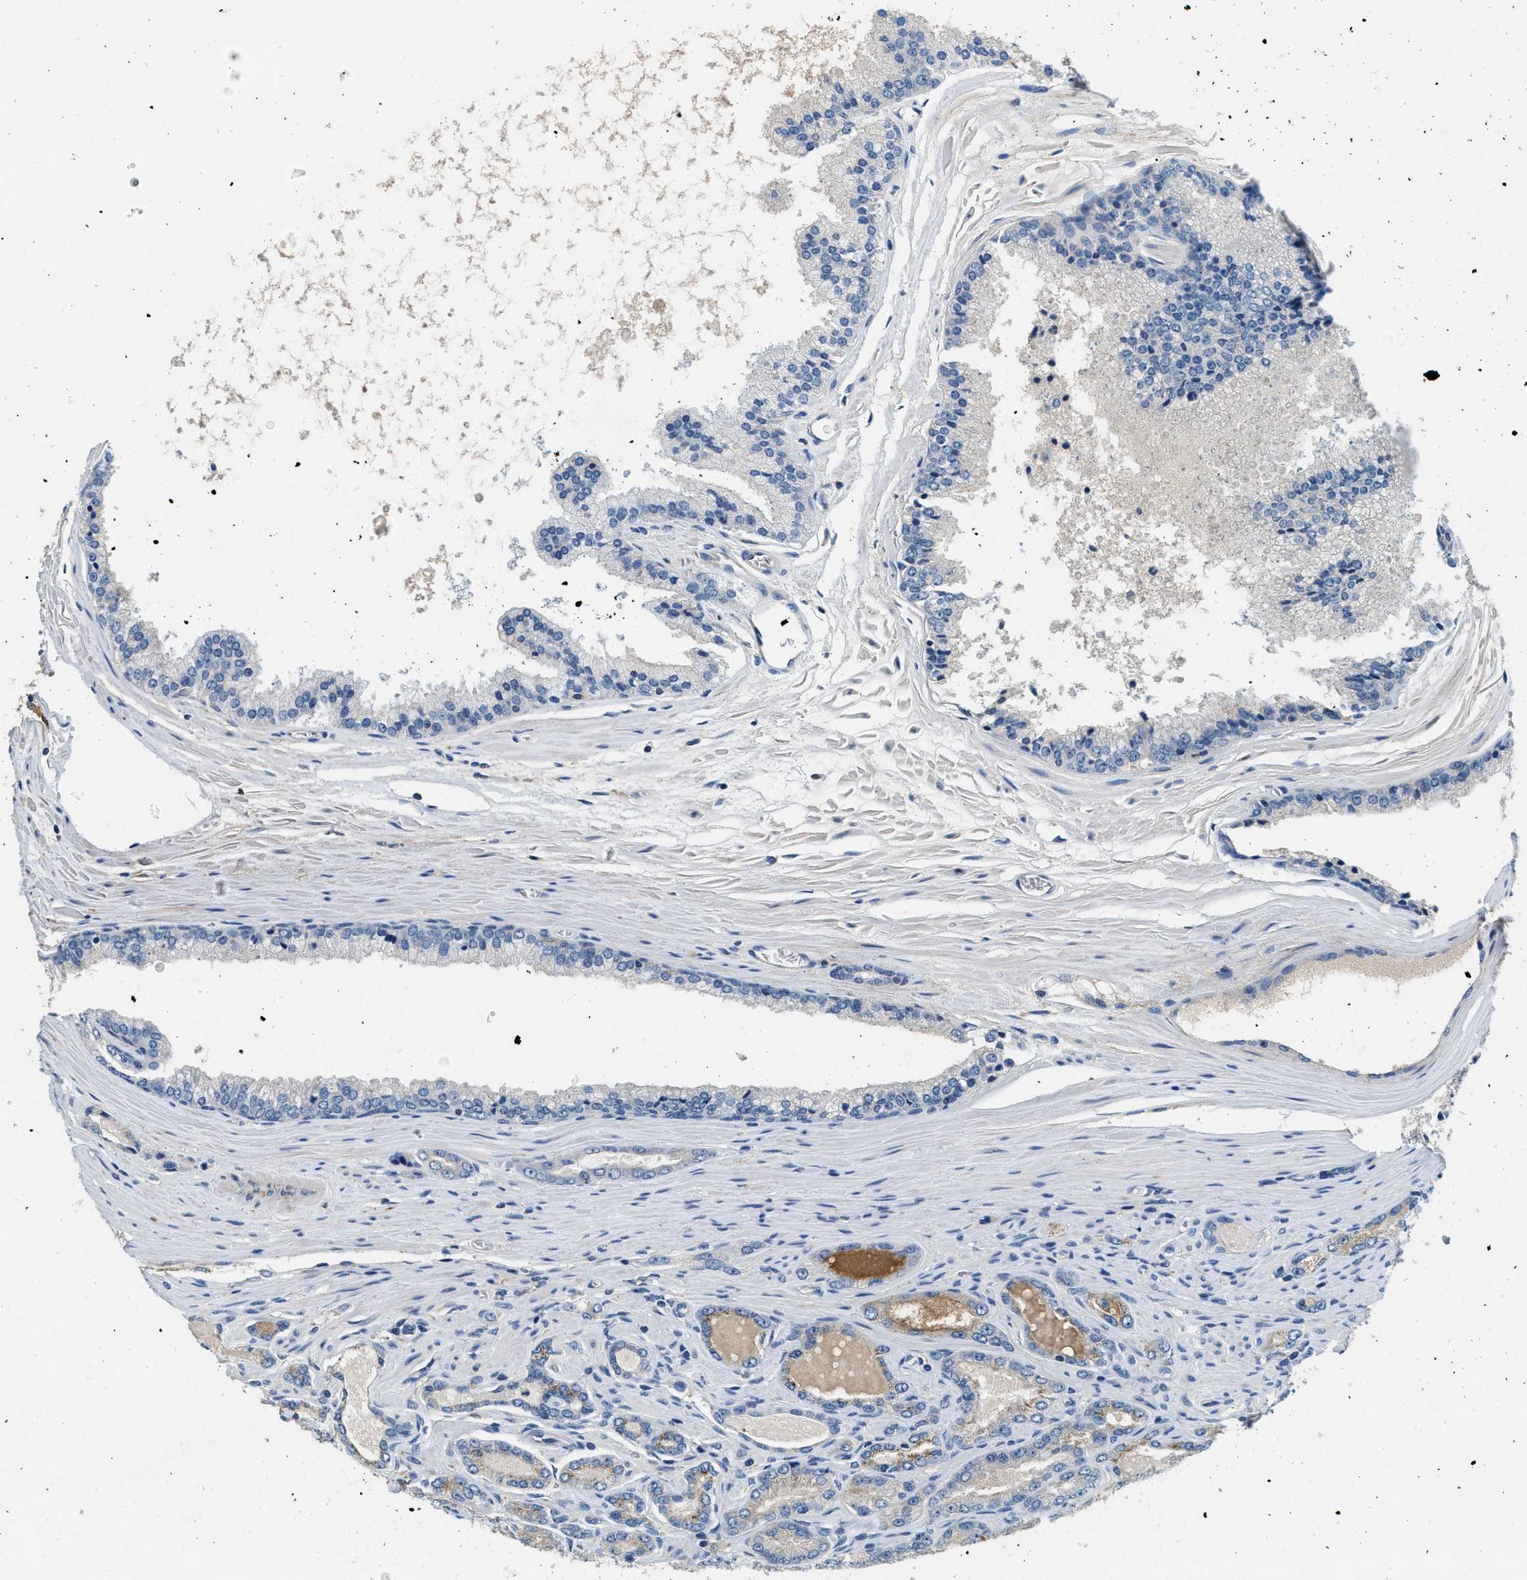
{"staining": {"intensity": "weak", "quantity": "<25%", "location": "cytoplasmic/membranous"}, "tissue": "prostate cancer", "cell_type": "Tumor cells", "image_type": "cancer", "snomed": [{"axis": "morphology", "description": "Adenocarcinoma, High grade"}, {"axis": "topography", "description": "Prostate"}], "caption": "This is an immunohistochemistry (IHC) photomicrograph of prostate adenocarcinoma (high-grade). There is no staining in tumor cells.", "gene": "DGKE", "patient": {"sex": "male", "age": 65}}